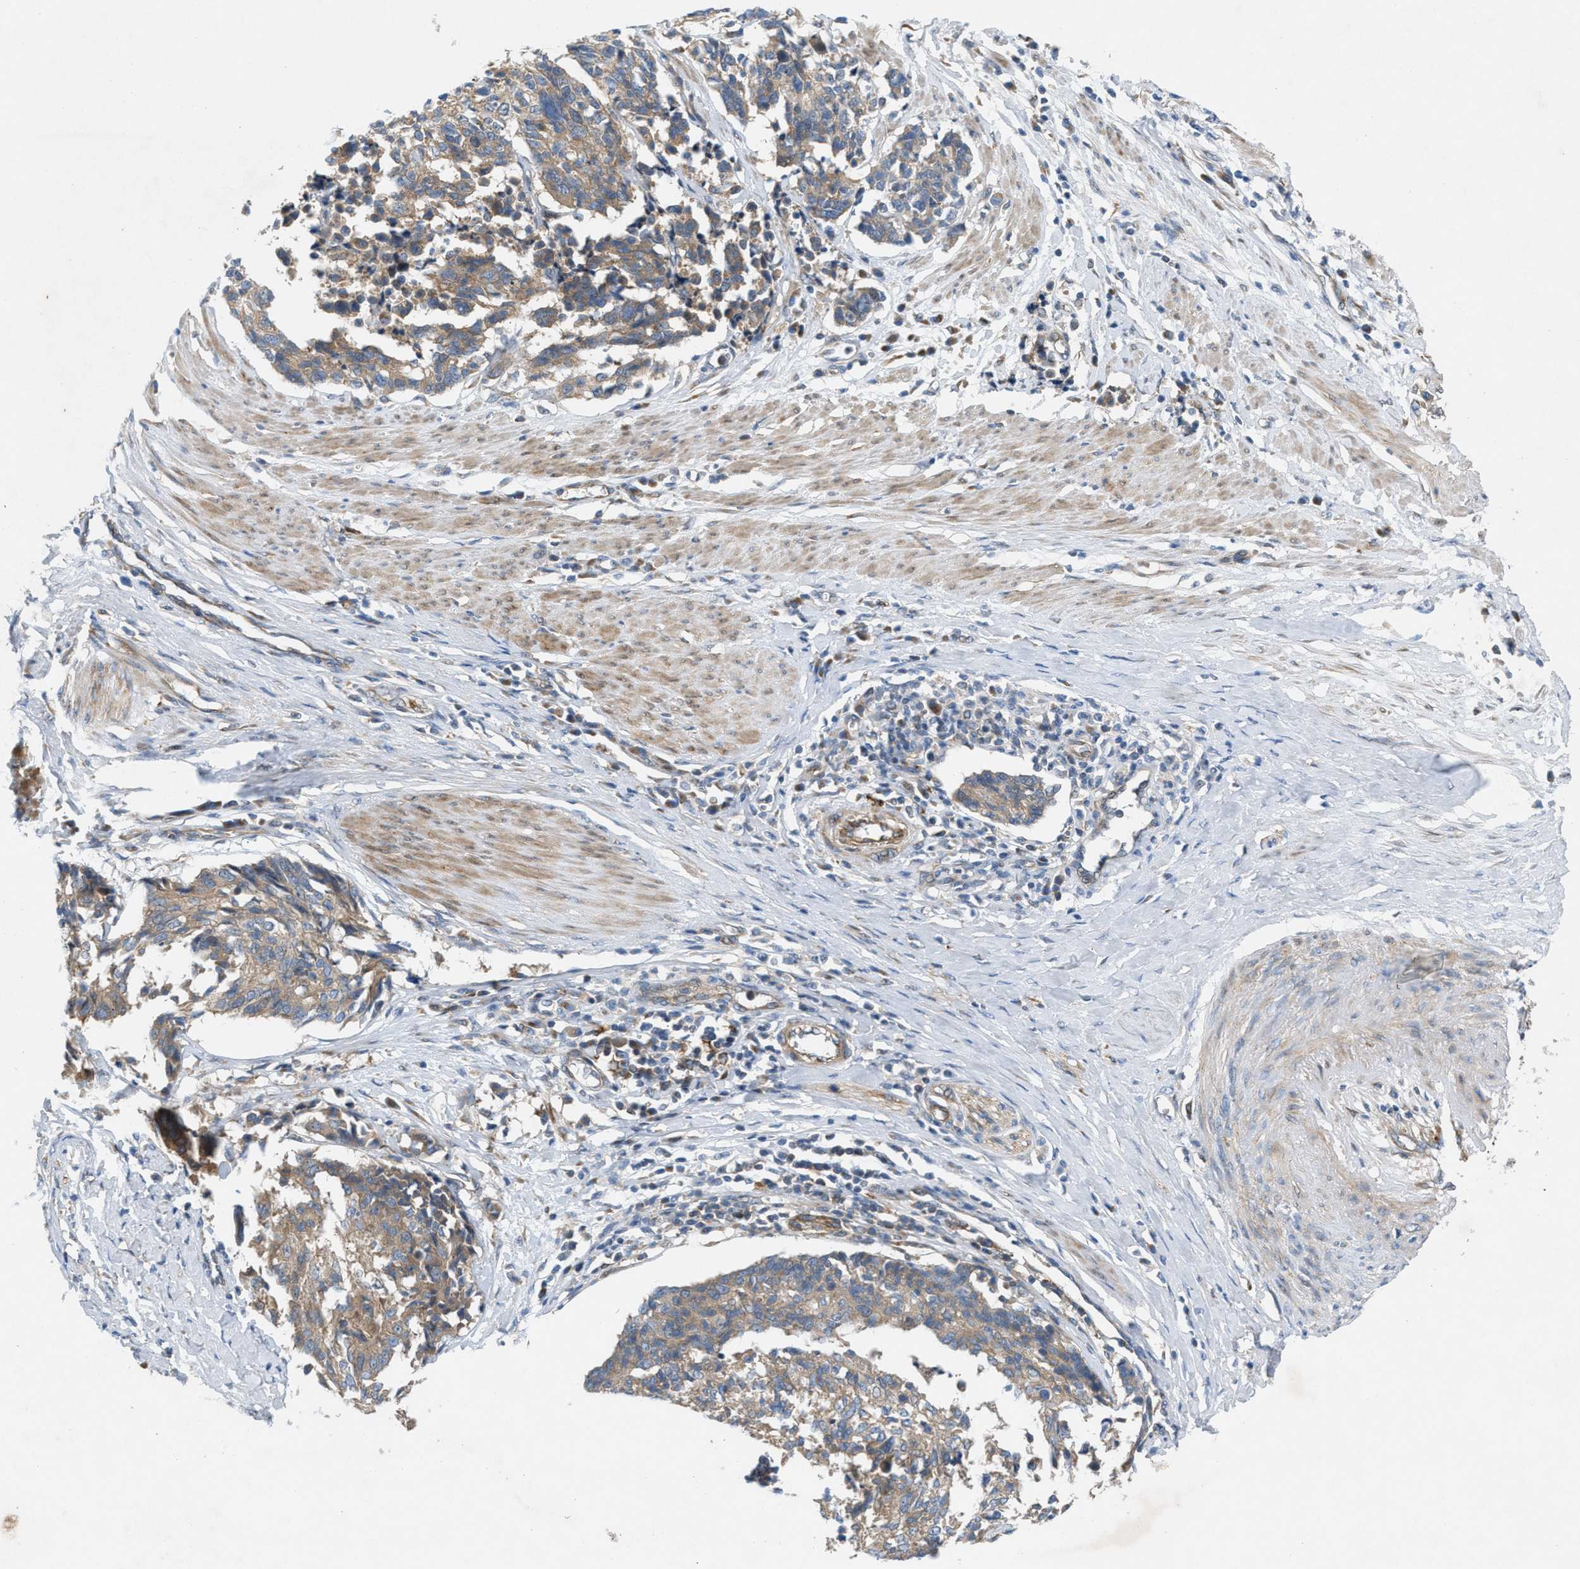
{"staining": {"intensity": "weak", "quantity": ">75%", "location": "cytoplasmic/membranous"}, "tissue": "cervical cancer", "cell_type": "Tumor cells", "image_type": "cancer", "snomed": [{"axis": "morphology", "description": "Normal tissue, NOS"}, {"axis": "morphology", "description": "Squamous cell carcinoma, NOS"}, {"axis": "topography", "description": "Cervix"}], "caption": "Cervical cancer stained with DAB immunohistochemistry demonstrates low levels of weak cytoplasmic/membranous expression in about >75% of tumor cells.", "gene": "CYB5D1", "patient": {"sex": "female", "age": 35}}